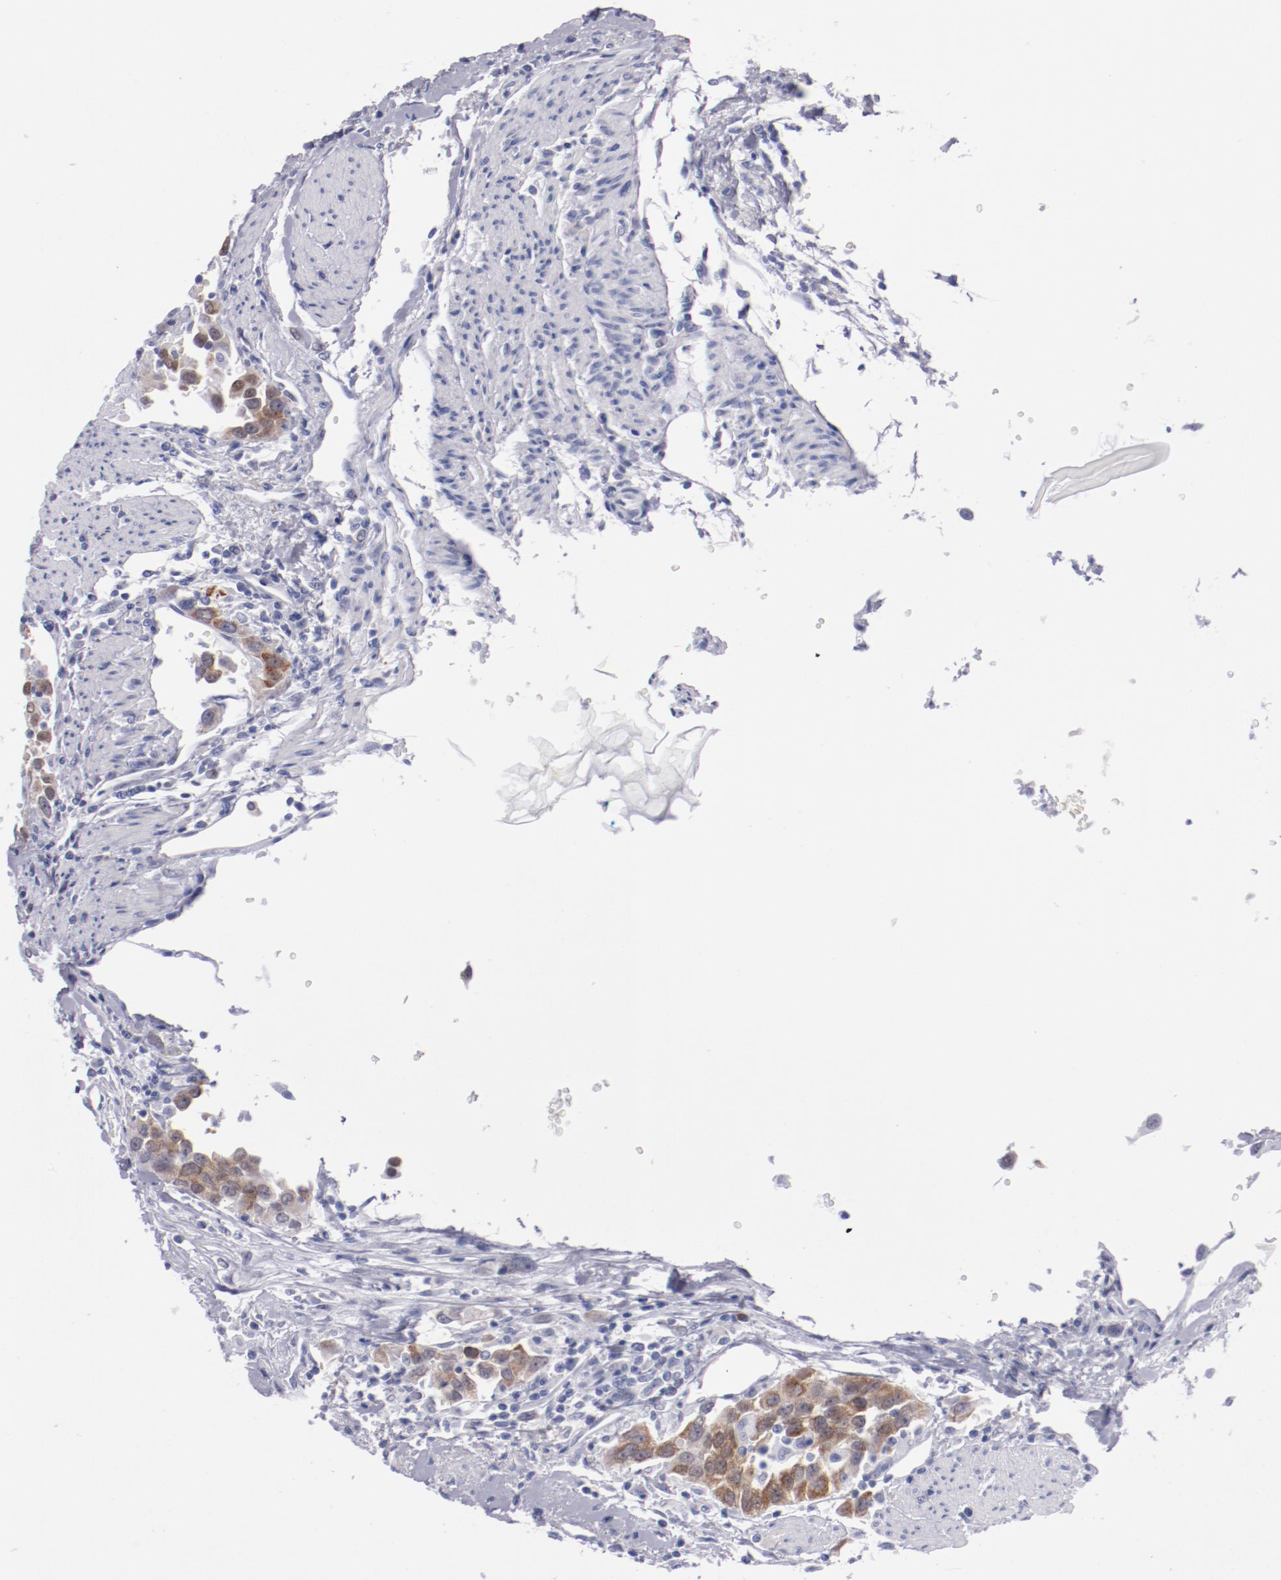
{"staining": {"intensity": "moderate", "quantity": "25%-75%", "location": "nuclear"}, "tissue": "urothelial cancer", "cell_type": "Tumor cells", "image_type": "cancer", "snomed": [{"axis": "morphology", "description": "Urothelial carcinoma, High grade"}, {"axis": "topography", "description": "Urinary bladder"}], "caption": "Immunohistochemistry histopathology image of high-grade urothelial carcinoma stained for a protein (brown), which exhibits medium levels of moderate nuclear staining in about 25%-75% of tumor cells.", "gene": "HNF1B", "patient": {"sex": "female", "age": 80}}